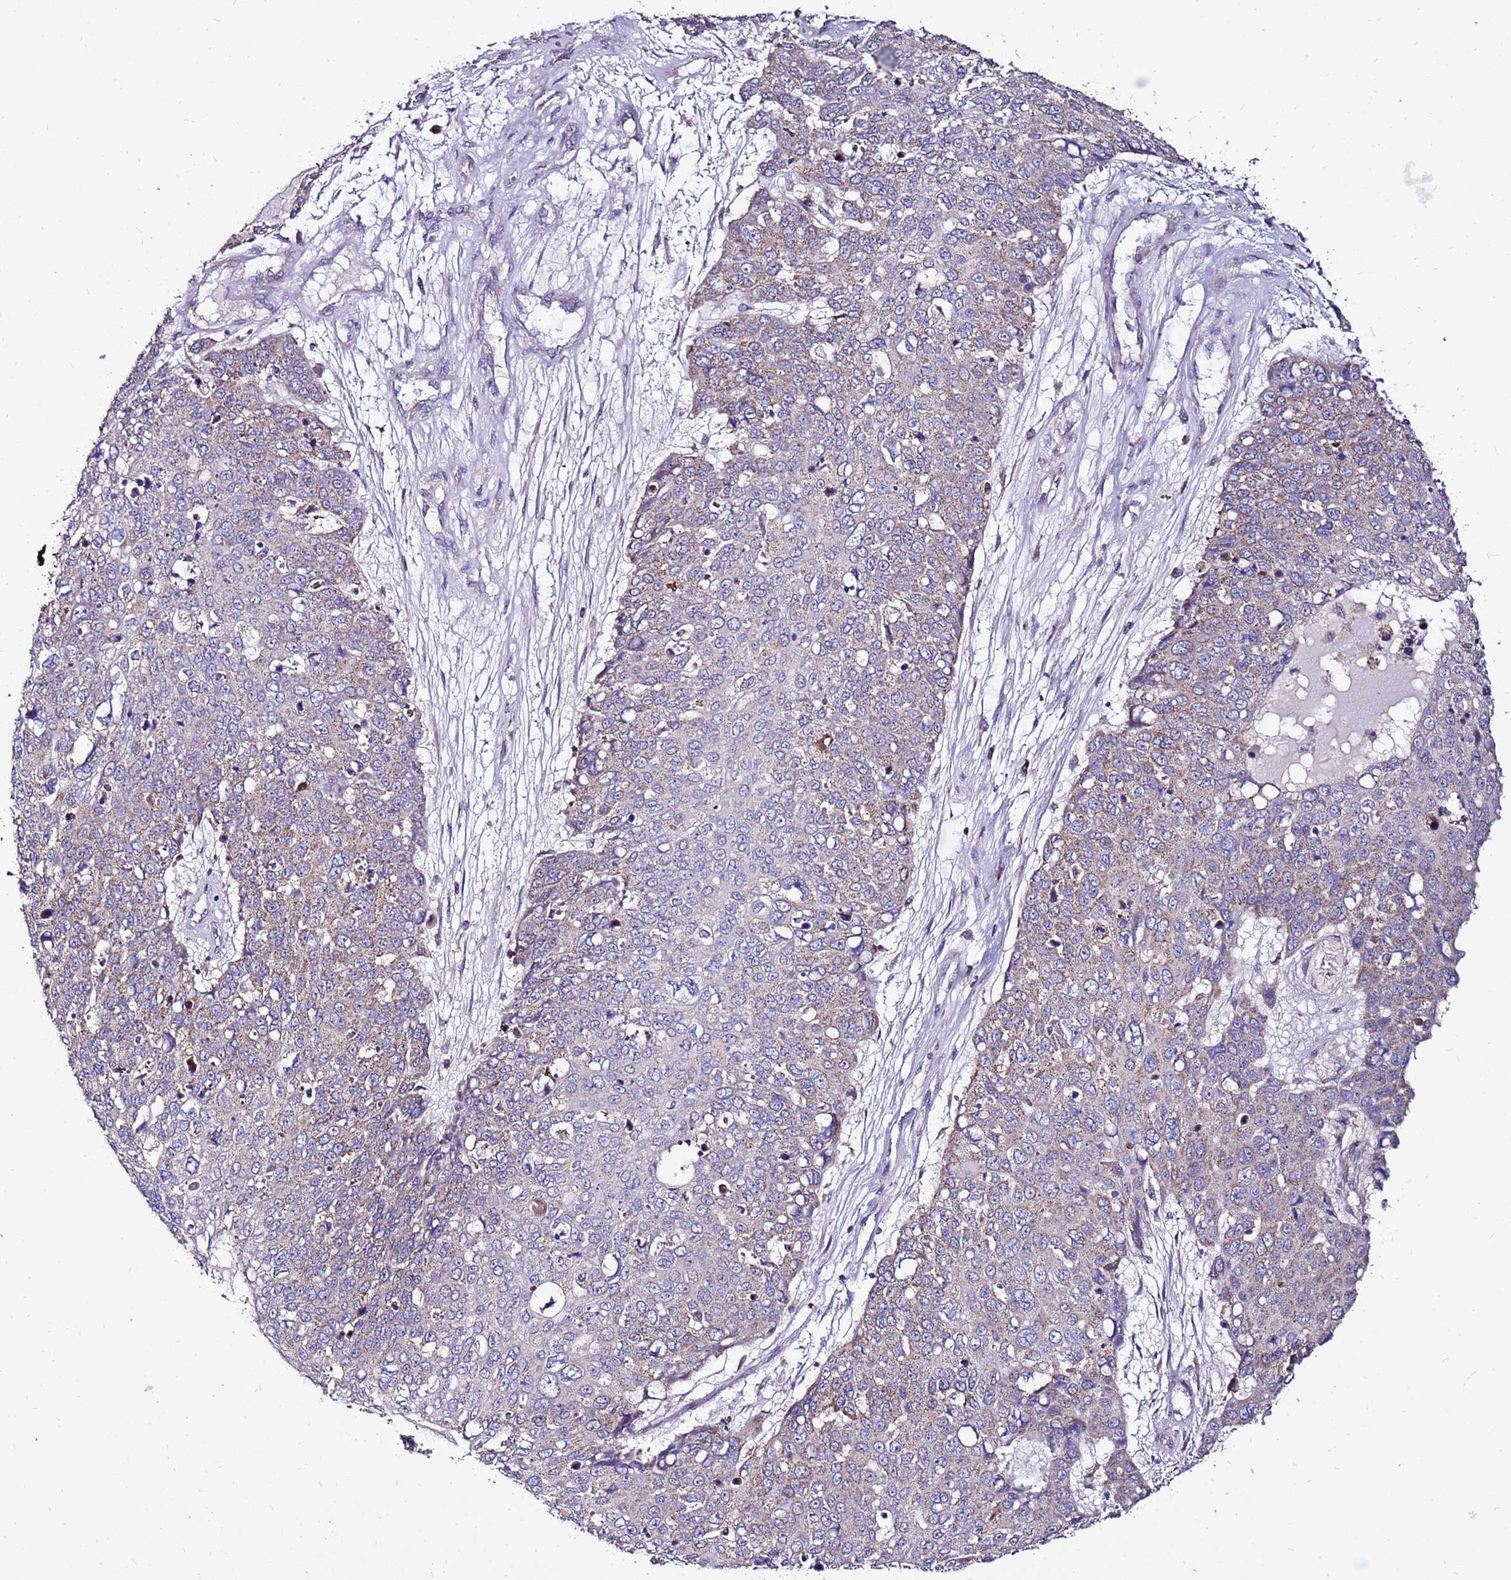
{"staining": {"intensity": "weak", "quantity": "25%-75%", "location": "cytoplasmic/membranous"}, "tissue": "skin cancer", "cell_type": "Tumor cells", "image_type": "cancer", "snomed": [{"axis": "morphology", "description": "Squamous cell carcinoma, NOS"}, {"axis": "topography", "description": "Skin"}], "caption": "This histopathology image reveals immunohistochemistry staining of human skin cancer, with low weak cytoplasmic/membranous expression in approximately 25%-75% of tumor cells.", "gene": "SPSB3", "patient": {"sex": "male", "age": 71}}